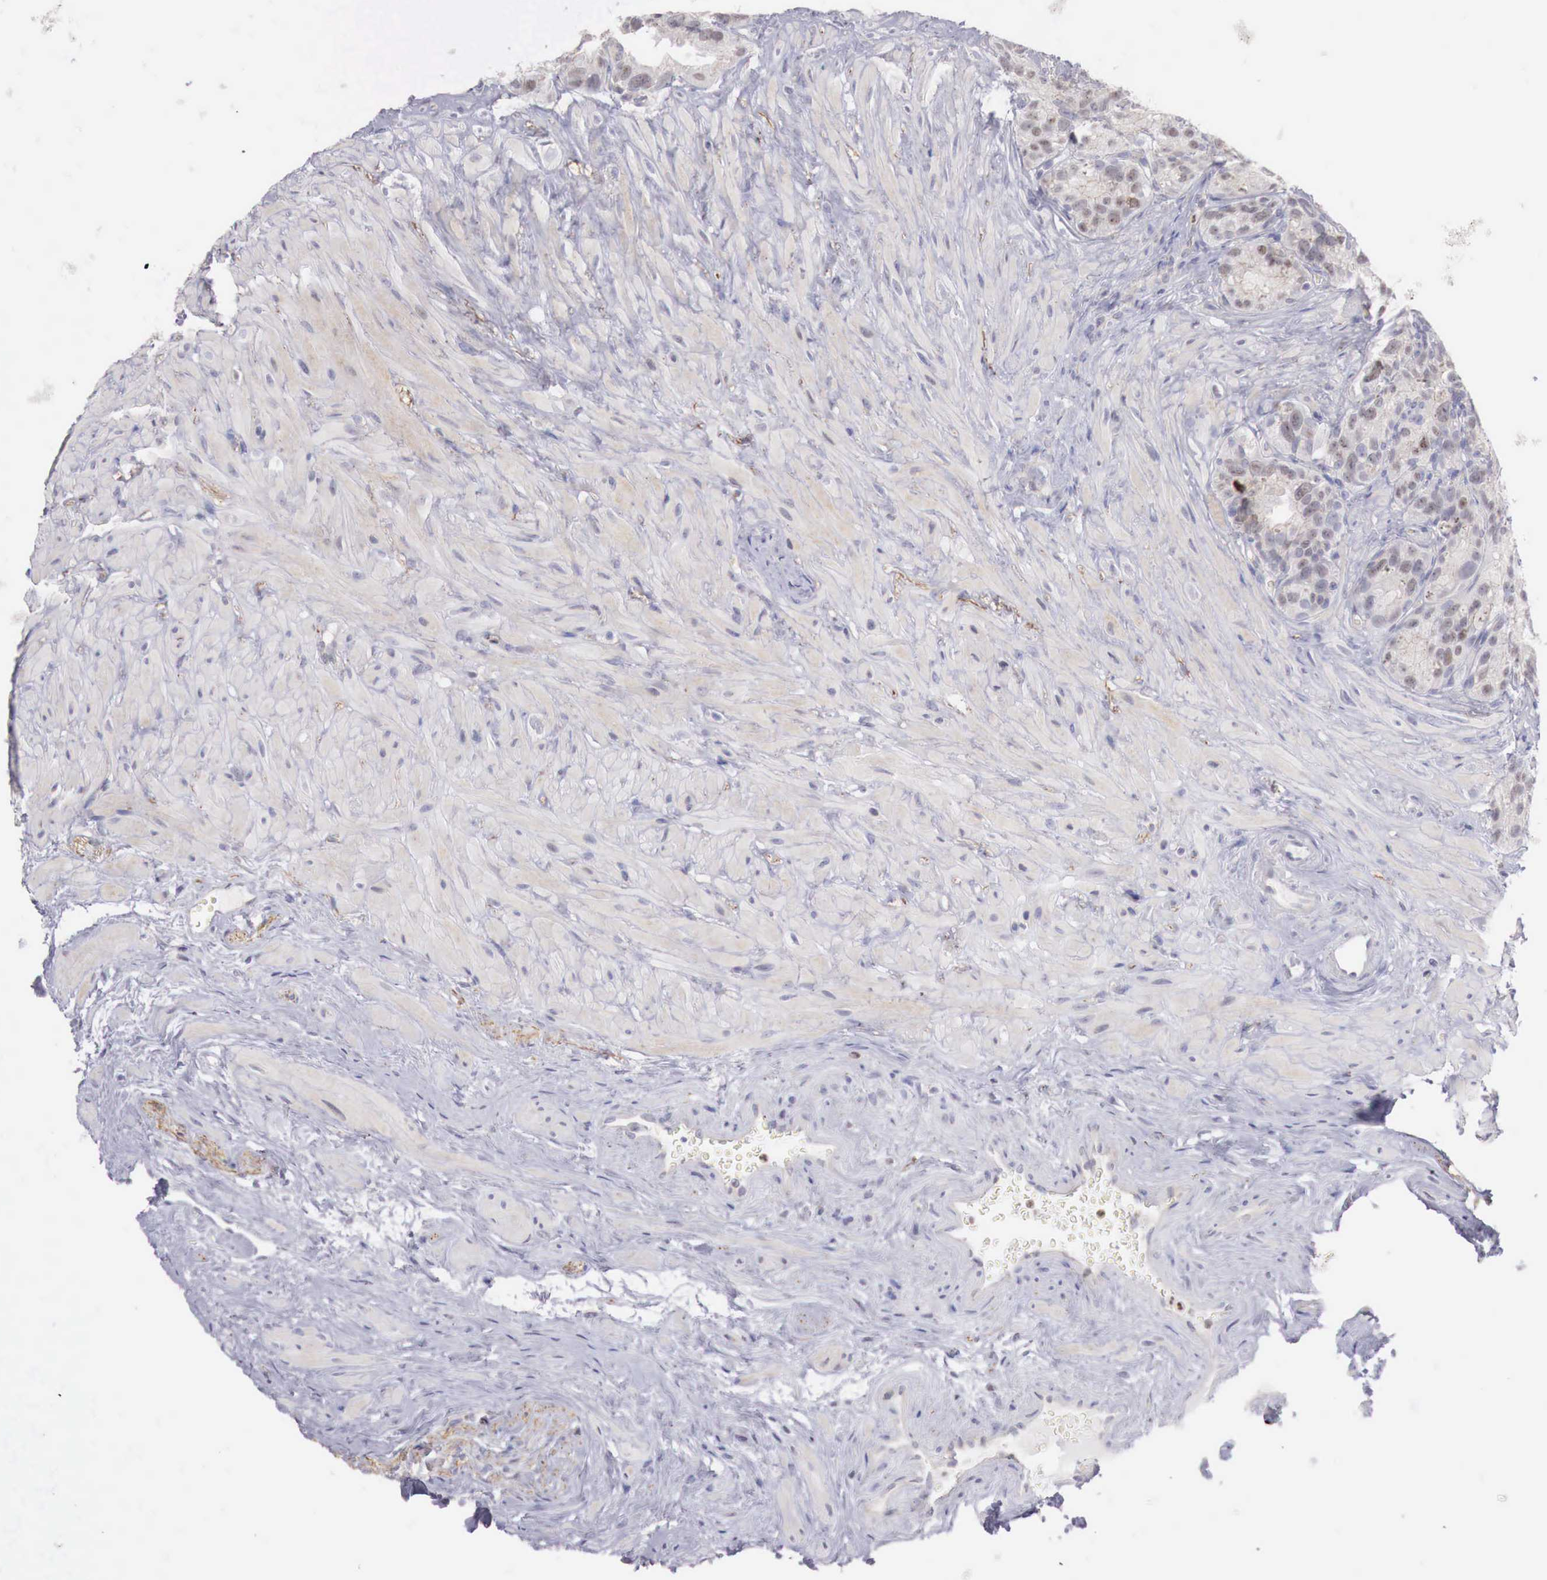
{"staining": {"intensity": "weak", "quantity": "25%-75%", "location": "nuclear"}, "tissue": "seminal vesicle", "cell_type": "Glandular cells", "image_type": "normal", "snomed": [{"axis": "morphology", "description": "Normal tissue, NOS"}, {"axis": "topography", "description": "Seminal veicle"}], "caption": "Immunohistochemistry (IHC) (DAB) staining of unremarkable seminal vesicle demonstrates weak nuclear protein expression in about 25%-75% of glandular cells.", "gene": "TRIM13", "patient": {"sex": "male", "age": 63}}